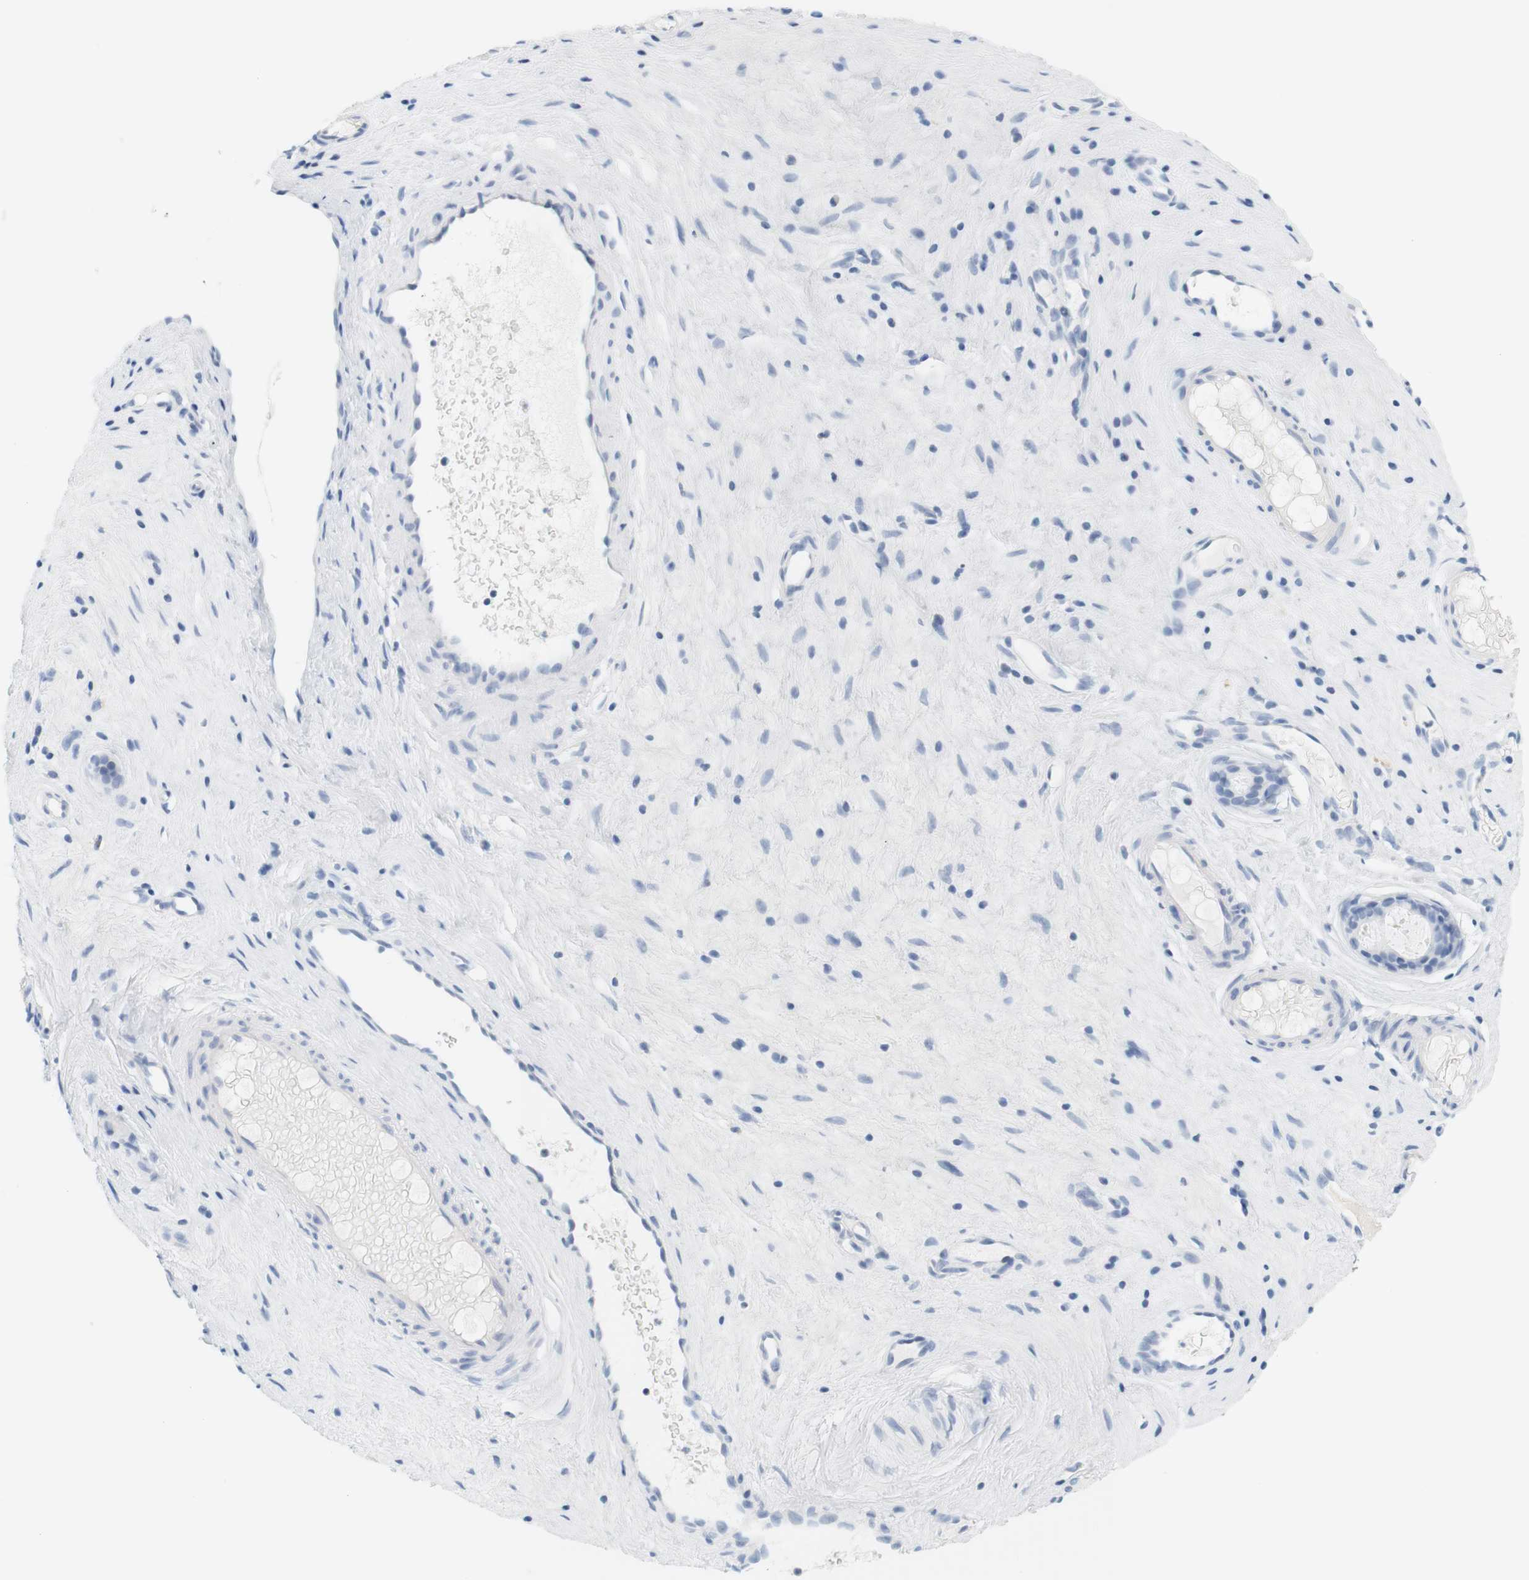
{"staining": {"intensity": "negative", "quantity": "none", "location": "none"}, "tissue": "nasopharynx", "cell_type": "Respiratory epithelial cells", "image_type": "normal", "snomed": [{"axis": "morphology", "description": "Normal tissue, NOS"}, {"axis": "topography", "description": "Nasopharynx"}], "caption": "An immunohistochemistry image of benign nasopharynx is shown. There is no staining in respiratory epithelial cells of nasopharynx.", "gene": "OPRM1", "patient": {"sex": "female", "age": 78}}